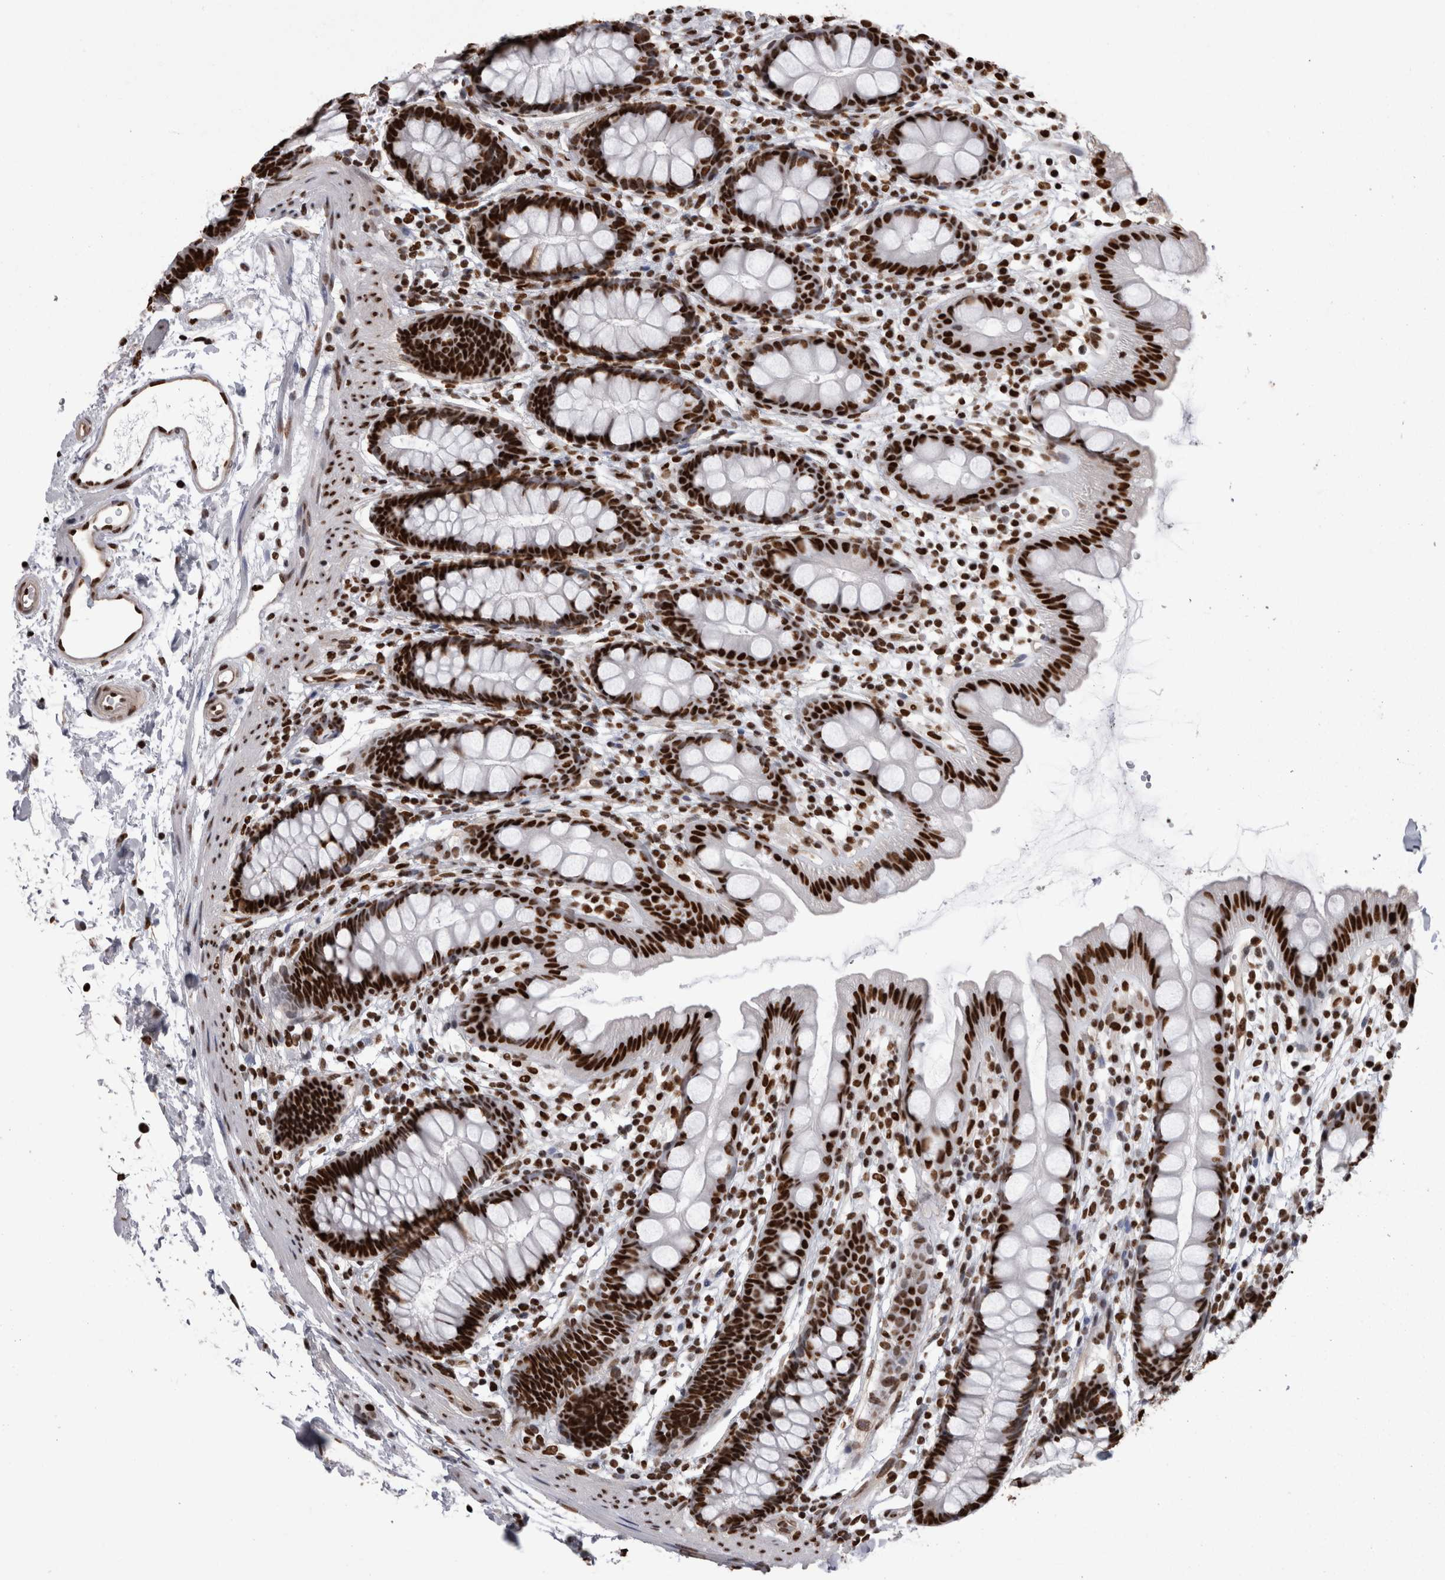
{"staining": {"intensity": "strong", "quantity": ">75%", "location": "nuclear"}, "tissue": "rectum", "cell_type": "Glandular cells", "image_type": "normal", "snomed": [{"axis": "morphology", "description": "Normal tissue, NOS"}, {"axis": "topography", "description": "Rectum"}], "caption": "A histopathology image of human rectum stained for a protein exhibits strong nuclear brown staining in glandular cells.", "gene": "HNRNPM", "patient": {"sex": "female", "age": 65}}